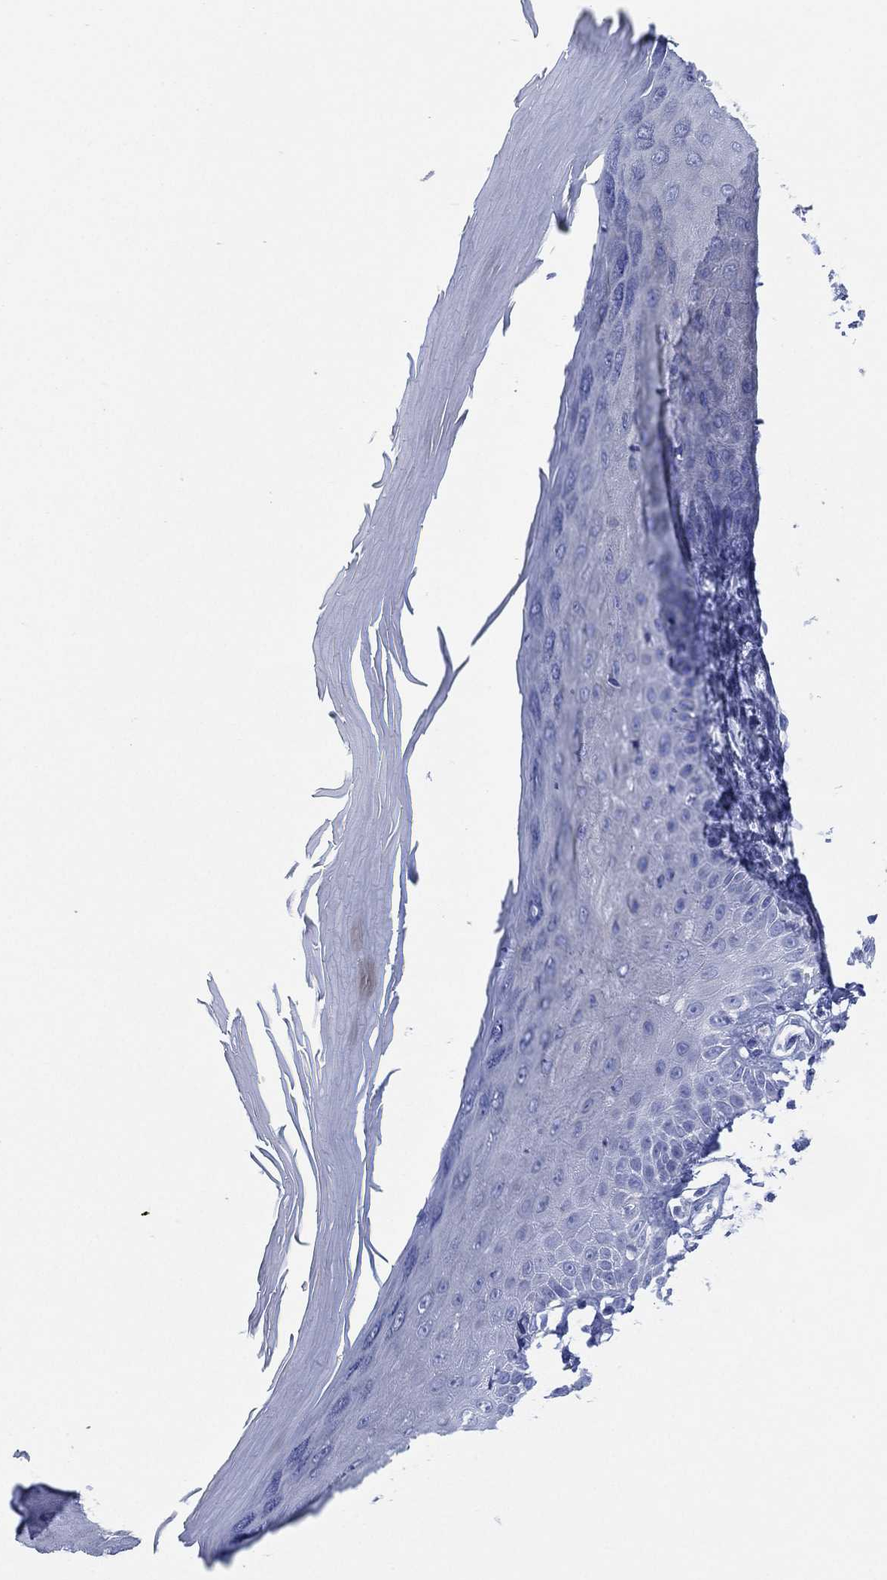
{"staining": {"intensity": "negative", "quantity": "none", "location": "none"}, "tissue": "skin", "cell_type": "Fibroblasts", "image_type": "normal", "snomed": [{"axis": "morphology", "description": "Normal tissue, NOS"}, {"axis": "morphology", "description": "Inflammation, NOS"}, {"axis": "morphology", "description": "Fibrosis, NOS"}, {"axis": "topography", "description": "Skin"}], "caption": "This is an immunohistochemistry (IHC) image of normal skin. There is no positivity in fibroblasts.", "gene": "SLC9C2", "patient": {"sex": "male", "age": 71}}